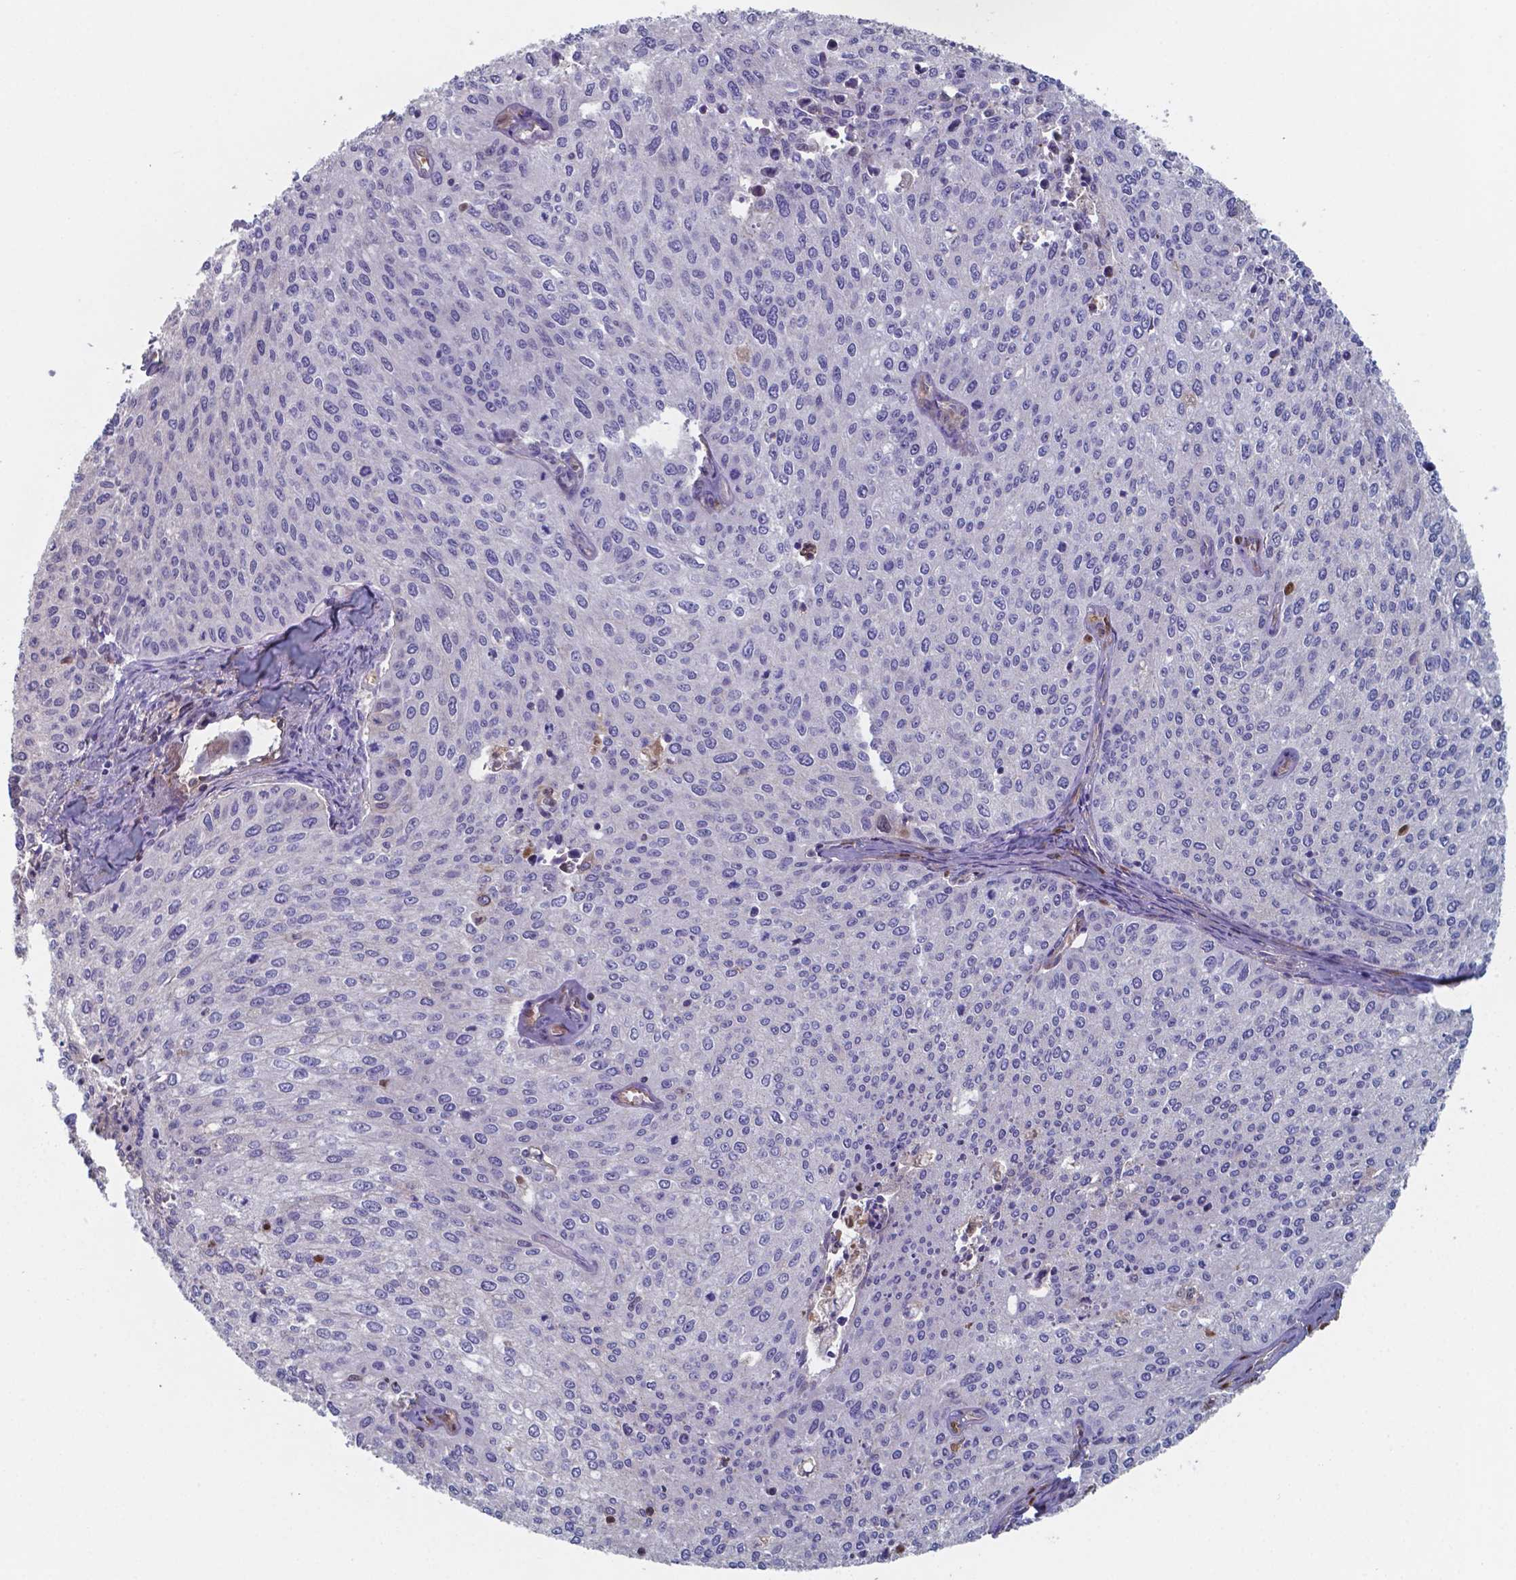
{"staining": {"intensity": "negative", "quantity": "none", "location": "none"}, "tissue": "cervical cancer", "cell_type": "Tumor cells", "image_type": "cancer", "snomed": [{"axis": "morphology", "description": "Squamous cell carcinoma, NOS"}, {"axis": "topography", "description": "Cervix"}], "caption": "A photomicrograph of cervical squamous cell carcinoma stained for a protein displays no brown staining in tumor cells. (DAB (3,3'-diaminobenzidine) immunohistochemistry, high magnification).", "gene": "BTBD17", "patient": {"sex": "female", "age": 38}}